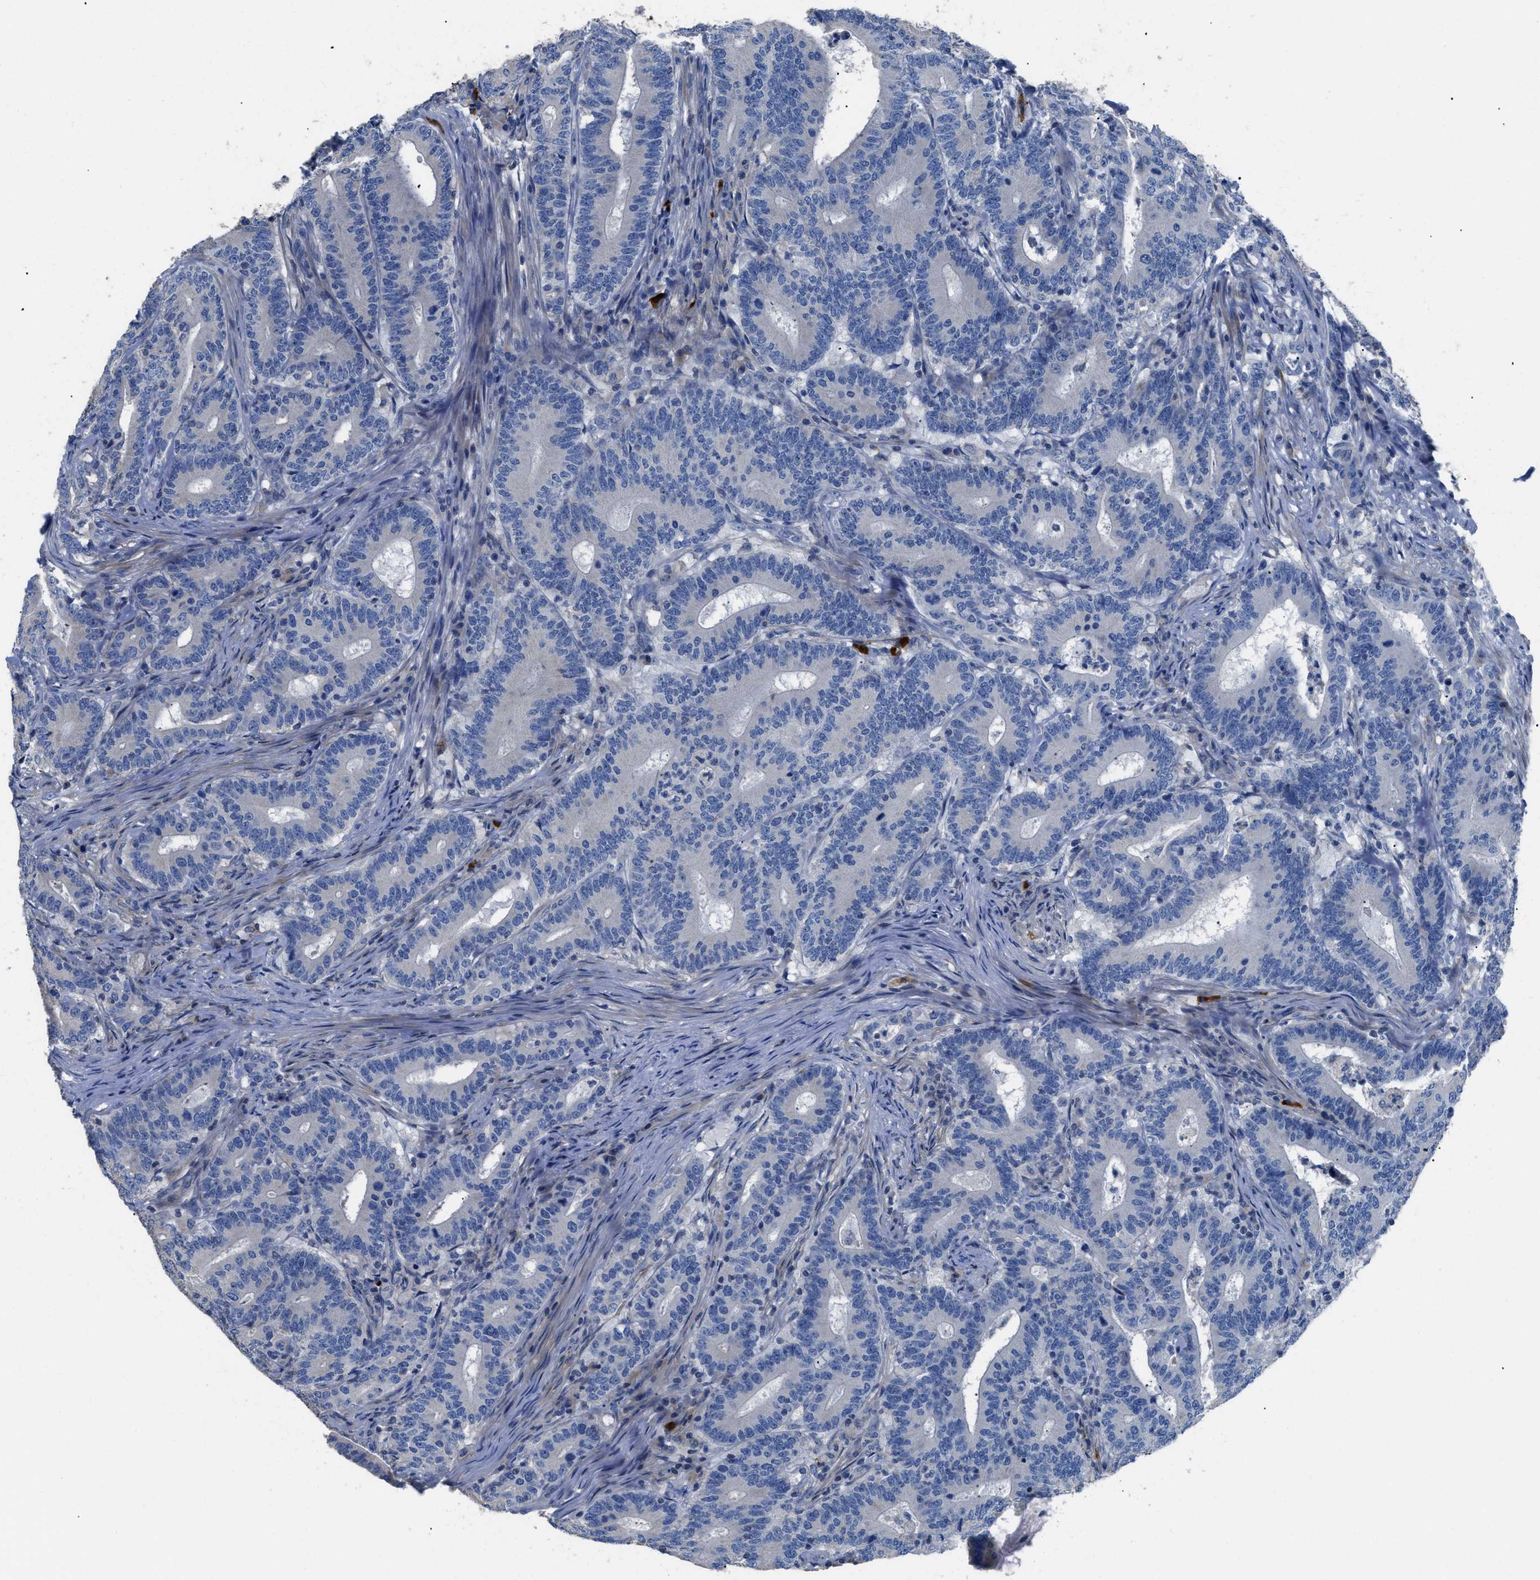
{"staining": {"intensity": "negative", "quantity": "none", "location": "none"}, "tissue": "colorectal cancer", "cell_type": "Tumor cells", "image_type": "cancer", "snomed": [{"axis": "morphology", "description": "Adenocarcinoma, NOS"}, {"axis": "topography", "description": "Colon"}], "caption": "Protein analysis of colorectal cancer demonstrates no significant positivity in tumor cells. (Immunohistochemistry, brightfield microscopy, high magnification).", "gene": "SGCZ", "patient": {"sex": "female", "age": 66}}